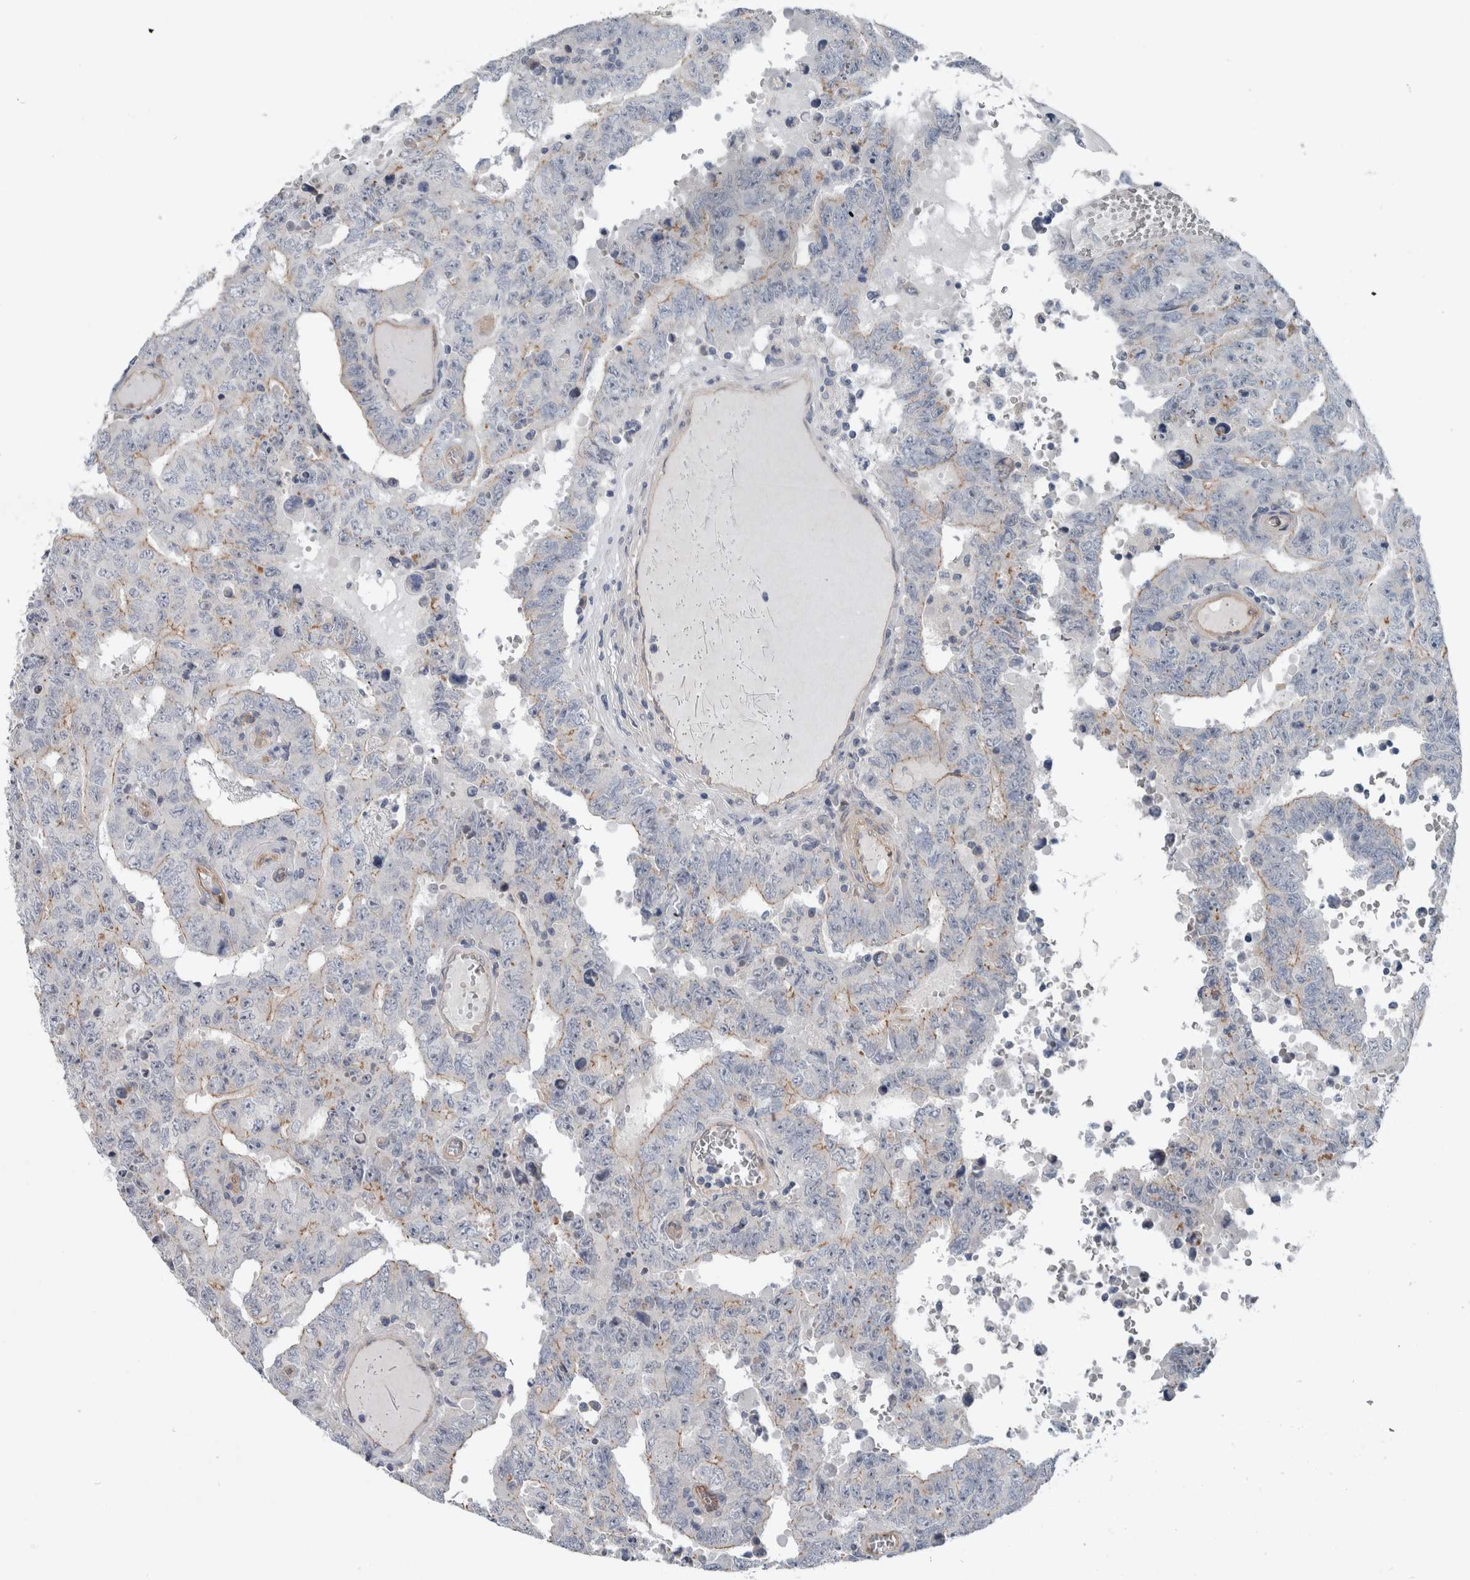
{"staining": {"intensity": "moderate", "quantity": "<25%", "location": "cytoplasmic/membranous"}, "tissue": "testis cancer", "cell_type": "Tumor cells", "image_type": "cancer", "snomed": [{"axis": "morphology", "description": "Carcinoma, Embryonal, NOS"}, {"axis": "topography", "description": "Testis"}], "caption": "IHC image of testis cancer stained for a protein (brown), which demonstrates low levels of moderate cytoplasmic/membranous expression in approximately <25% of tumor cells.", "gene": "BCAM", "patient": {"sex": "male", "age": 26}}